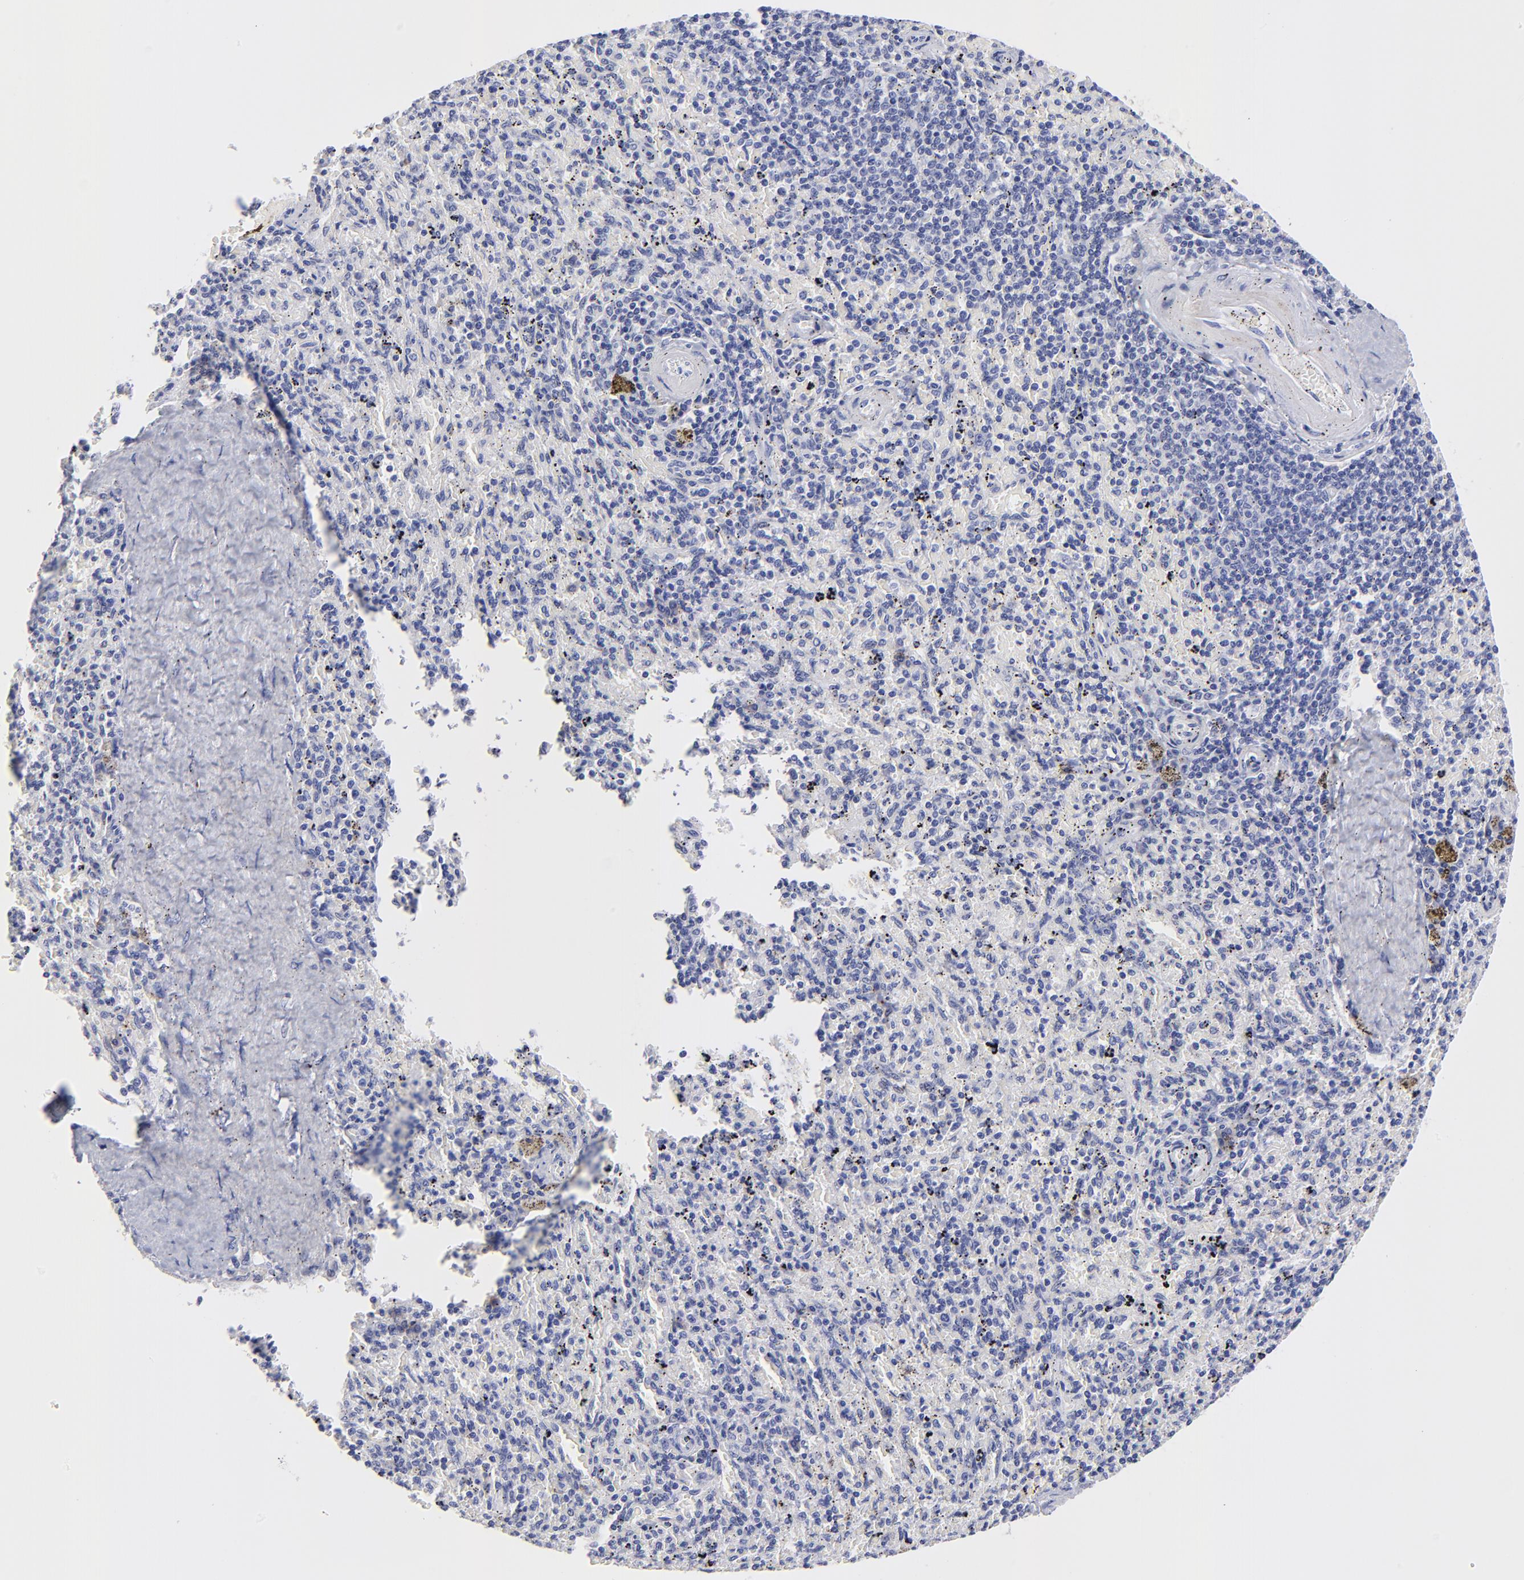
{"staining": {"intensity": "negative", "quantity": "none", "location": "none"}, "tissue": "spleen", "cell_type": "Cells in red pulp", "image_type": "normal", "snomed": [{"axis": "morphology", "description": "Normal tissue, NOS"}, {"axis": "topography", "description": "Spleen"}], "caption": "Human spleen stained for a protein using immunohistochemistry exhibits no expression in cells in red pulp.", "gene": "HORMAD2", "patient": {"sex": "female", "age": 43}}